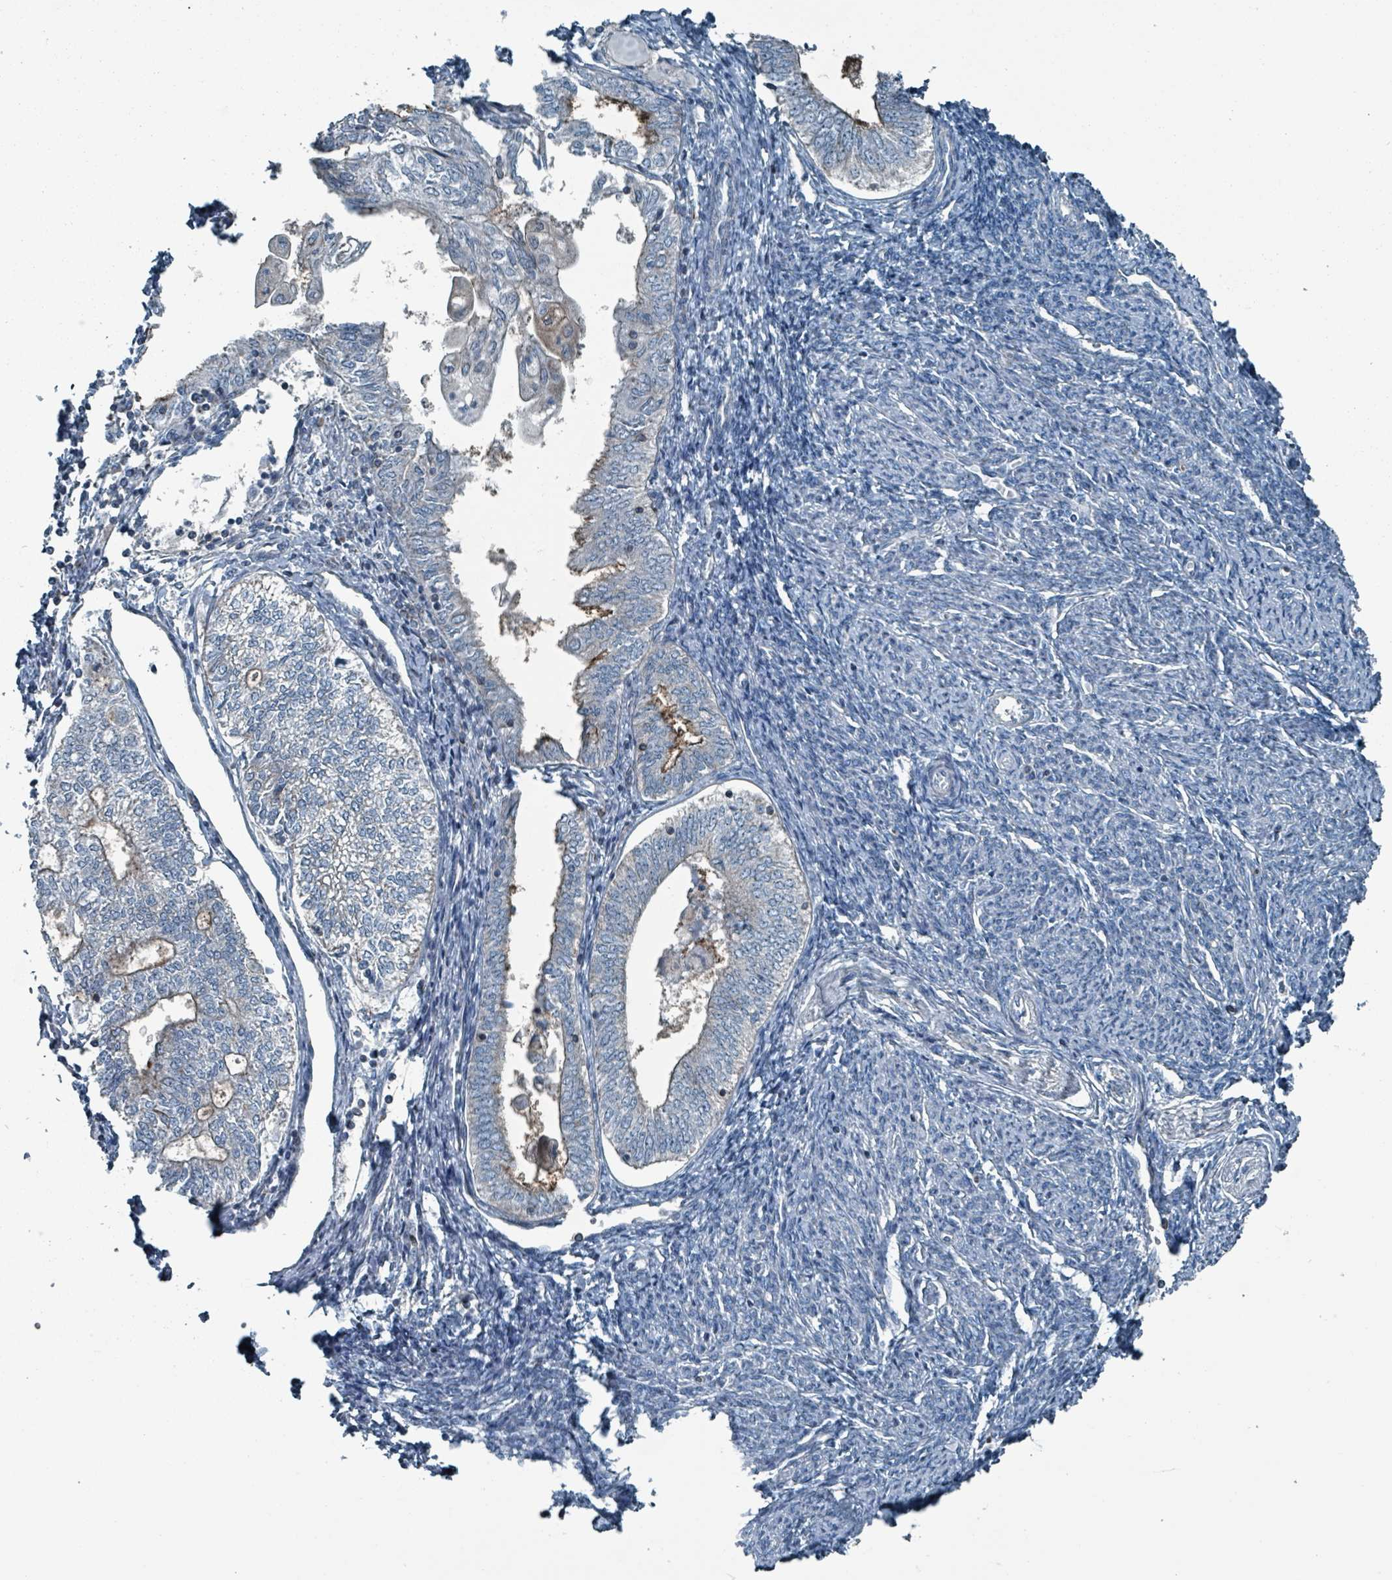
{"staining": {"intensity": "negative", "quantity": "none", "location": "none"}, "tissue": "smooth muscle", "cell_type": "Smooth muscle cells", "image_type": "normal", "snomed": [{"axis": "morphology", "description": "Normal tissue, NOS"}, {"axis": "topography", "description": "Smooth muscle"}, {"axis": "topography", "description": "Fallopian tube"}], "caption": "There is no significant positivity in smooth muscle cells of smooth muscle. (DAB (3,3'-diaminobenzidine) immunohistochemistry (IHC) visualized using brightfield microscopy, high magnification).", "gene": "ABHD18", "patient": {"sex": "female", "age": 59}}